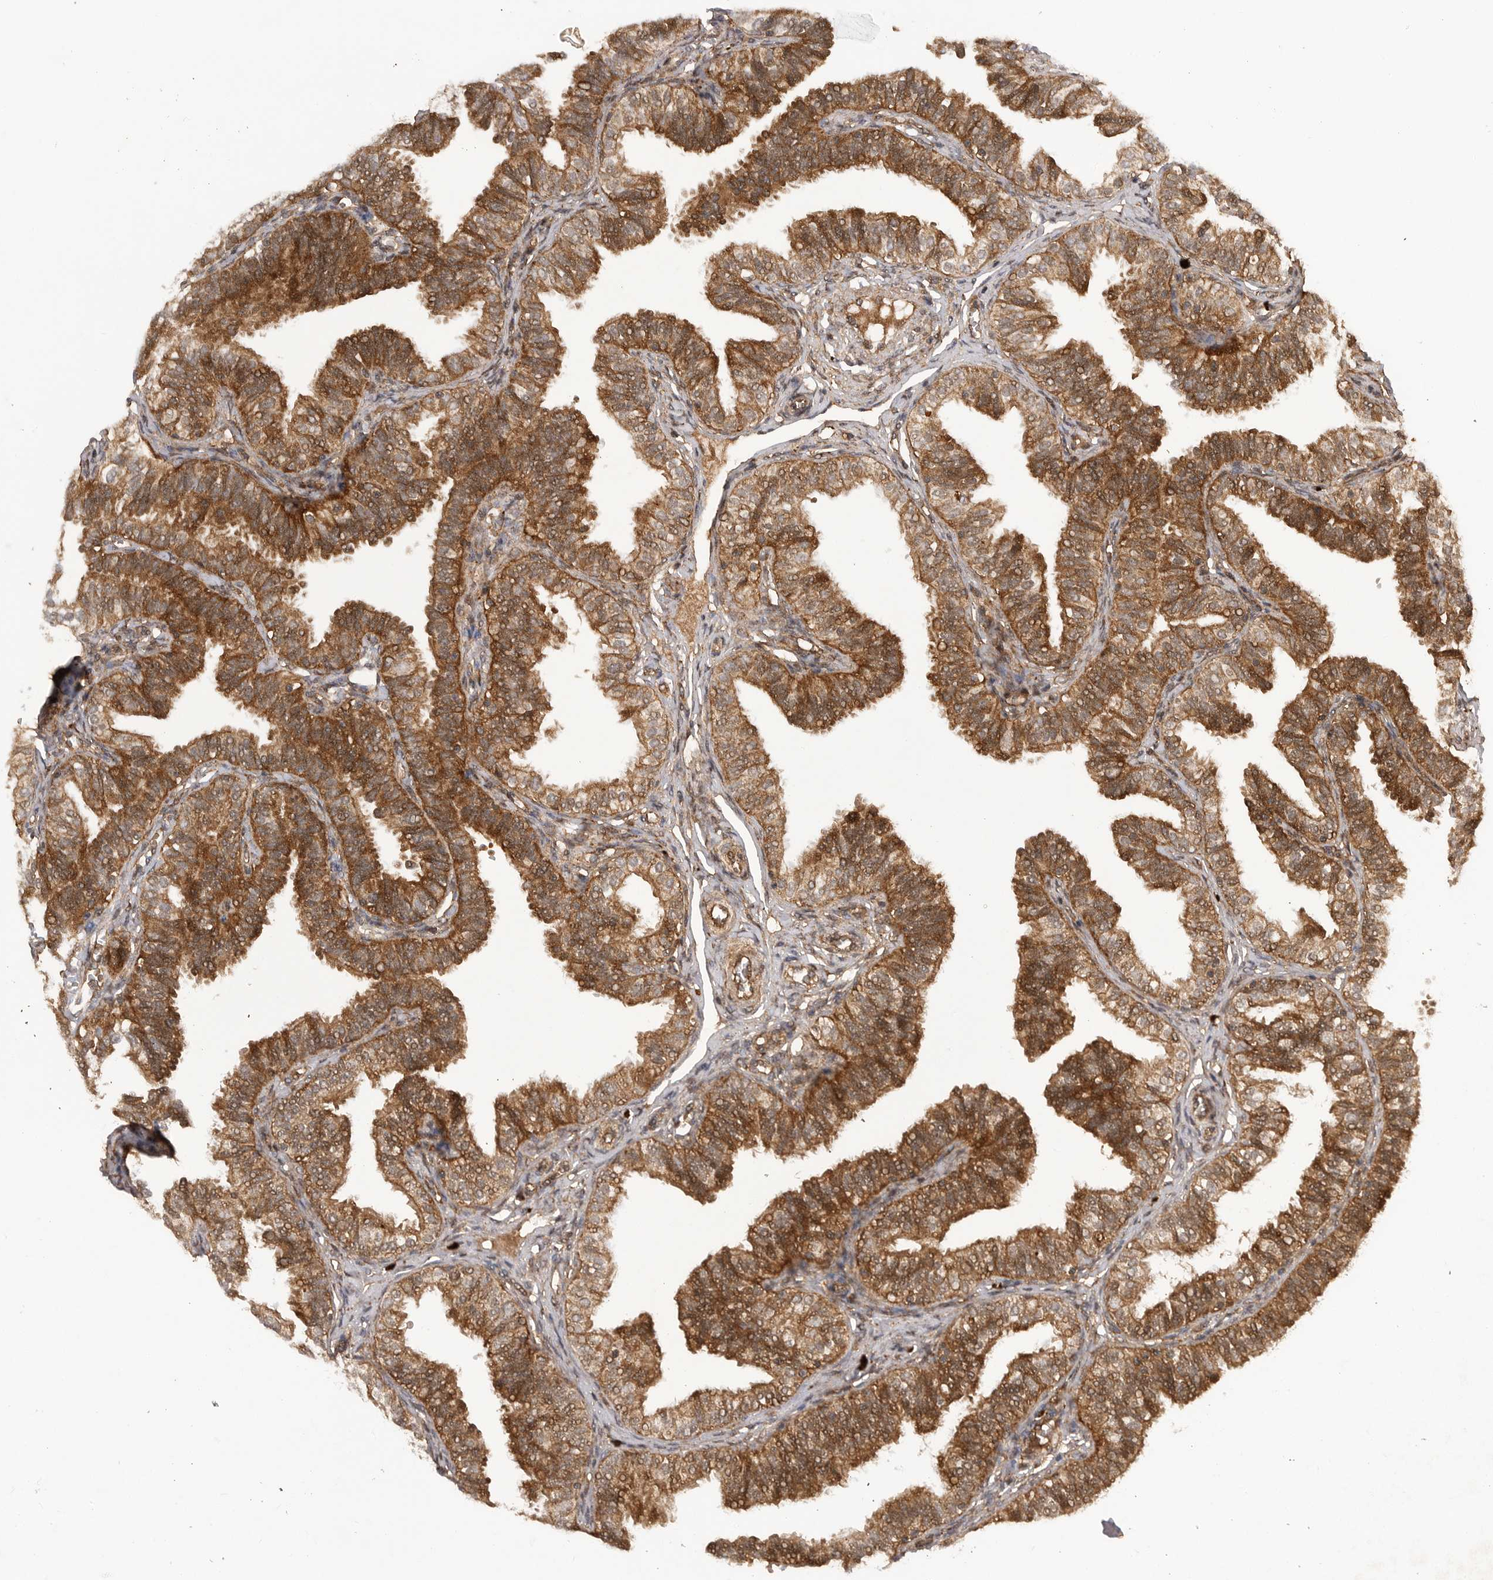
{"staining": {"intensity": "strong", "quantity": ">75%", "location": "cytoplasmic/membranous"}, "tissue": "fallopian tube", "cell_type": "Glandular cells", "image_type": "normal", "snomed": [{"axis": "morphology", "description": "Normal tissue, NOS"}, {"axis": "topography", "description": "Fallopian tube"}], "caption": "Strong cytoplasmic/membranous positivity is present in about >75% of glandular cells in normal fallopian tube. (DAB IHC with brightfield microscopy, high magnification).", "gene": "PRDX4", "patient": {"sex": "female", "age": 35}}